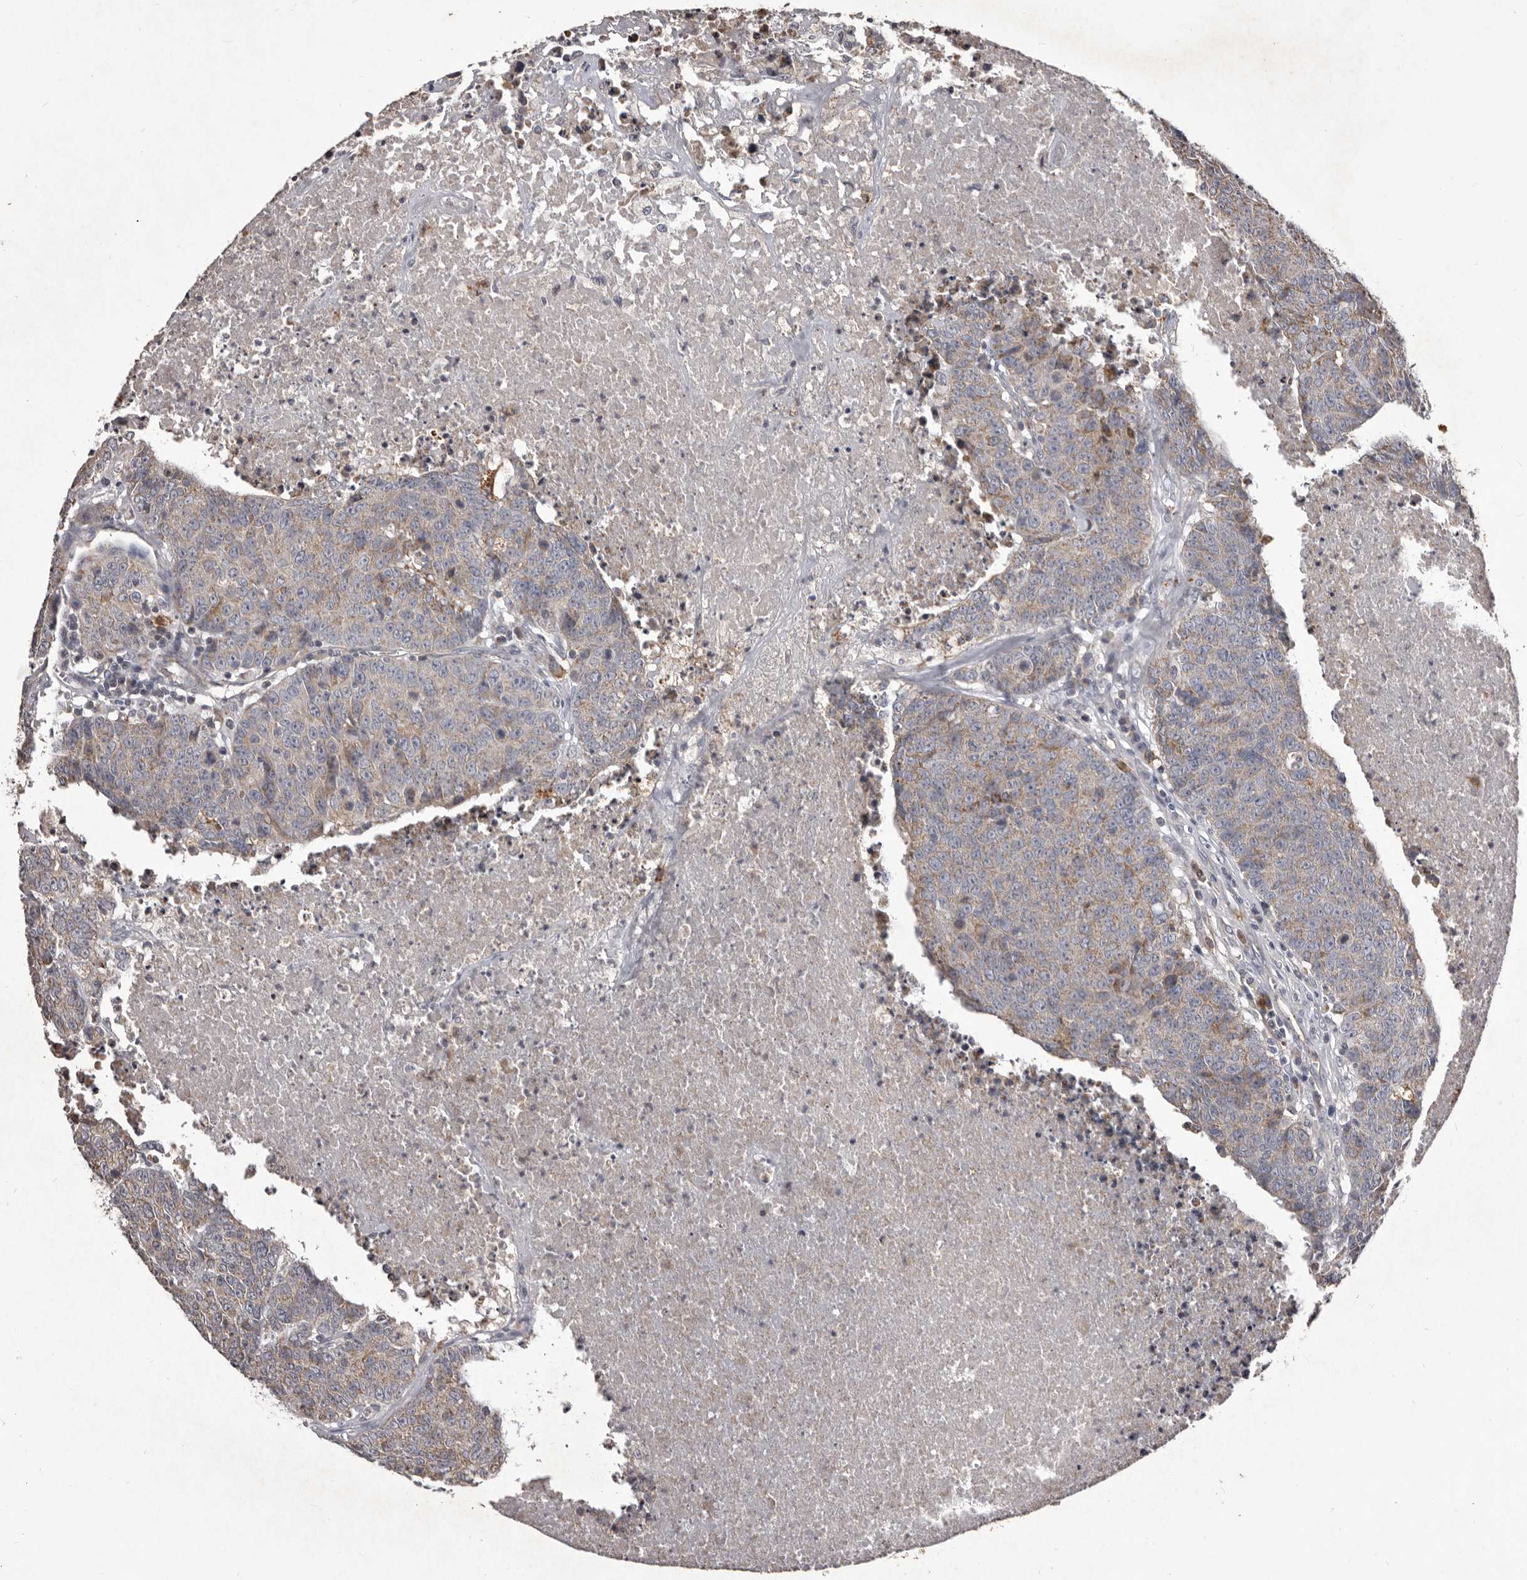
{"staining": {"intensity": "weak", "quantity": "25%-75%", "location": "cytoplasmic/membranous"}, "tissue": "colorectal cancer", "cell_type": "Tumor cells", "image_type": "cancer", "snomed": [{"axis": "morphology", "description": "Adenocarcinoma, NOS"}, {"axis": "topography", "description": "Colon"}], "caption": "Tumor cells show low levels of weak cytoplasmic/membranous positivity in approximately 25%-75% of cells in adenocarcinoma (colorectal). The protein is shown in brown color, while the nuclei are stained blue.", "gene": "CXCL14", "patient": {"sex": "female", "age": 53}}